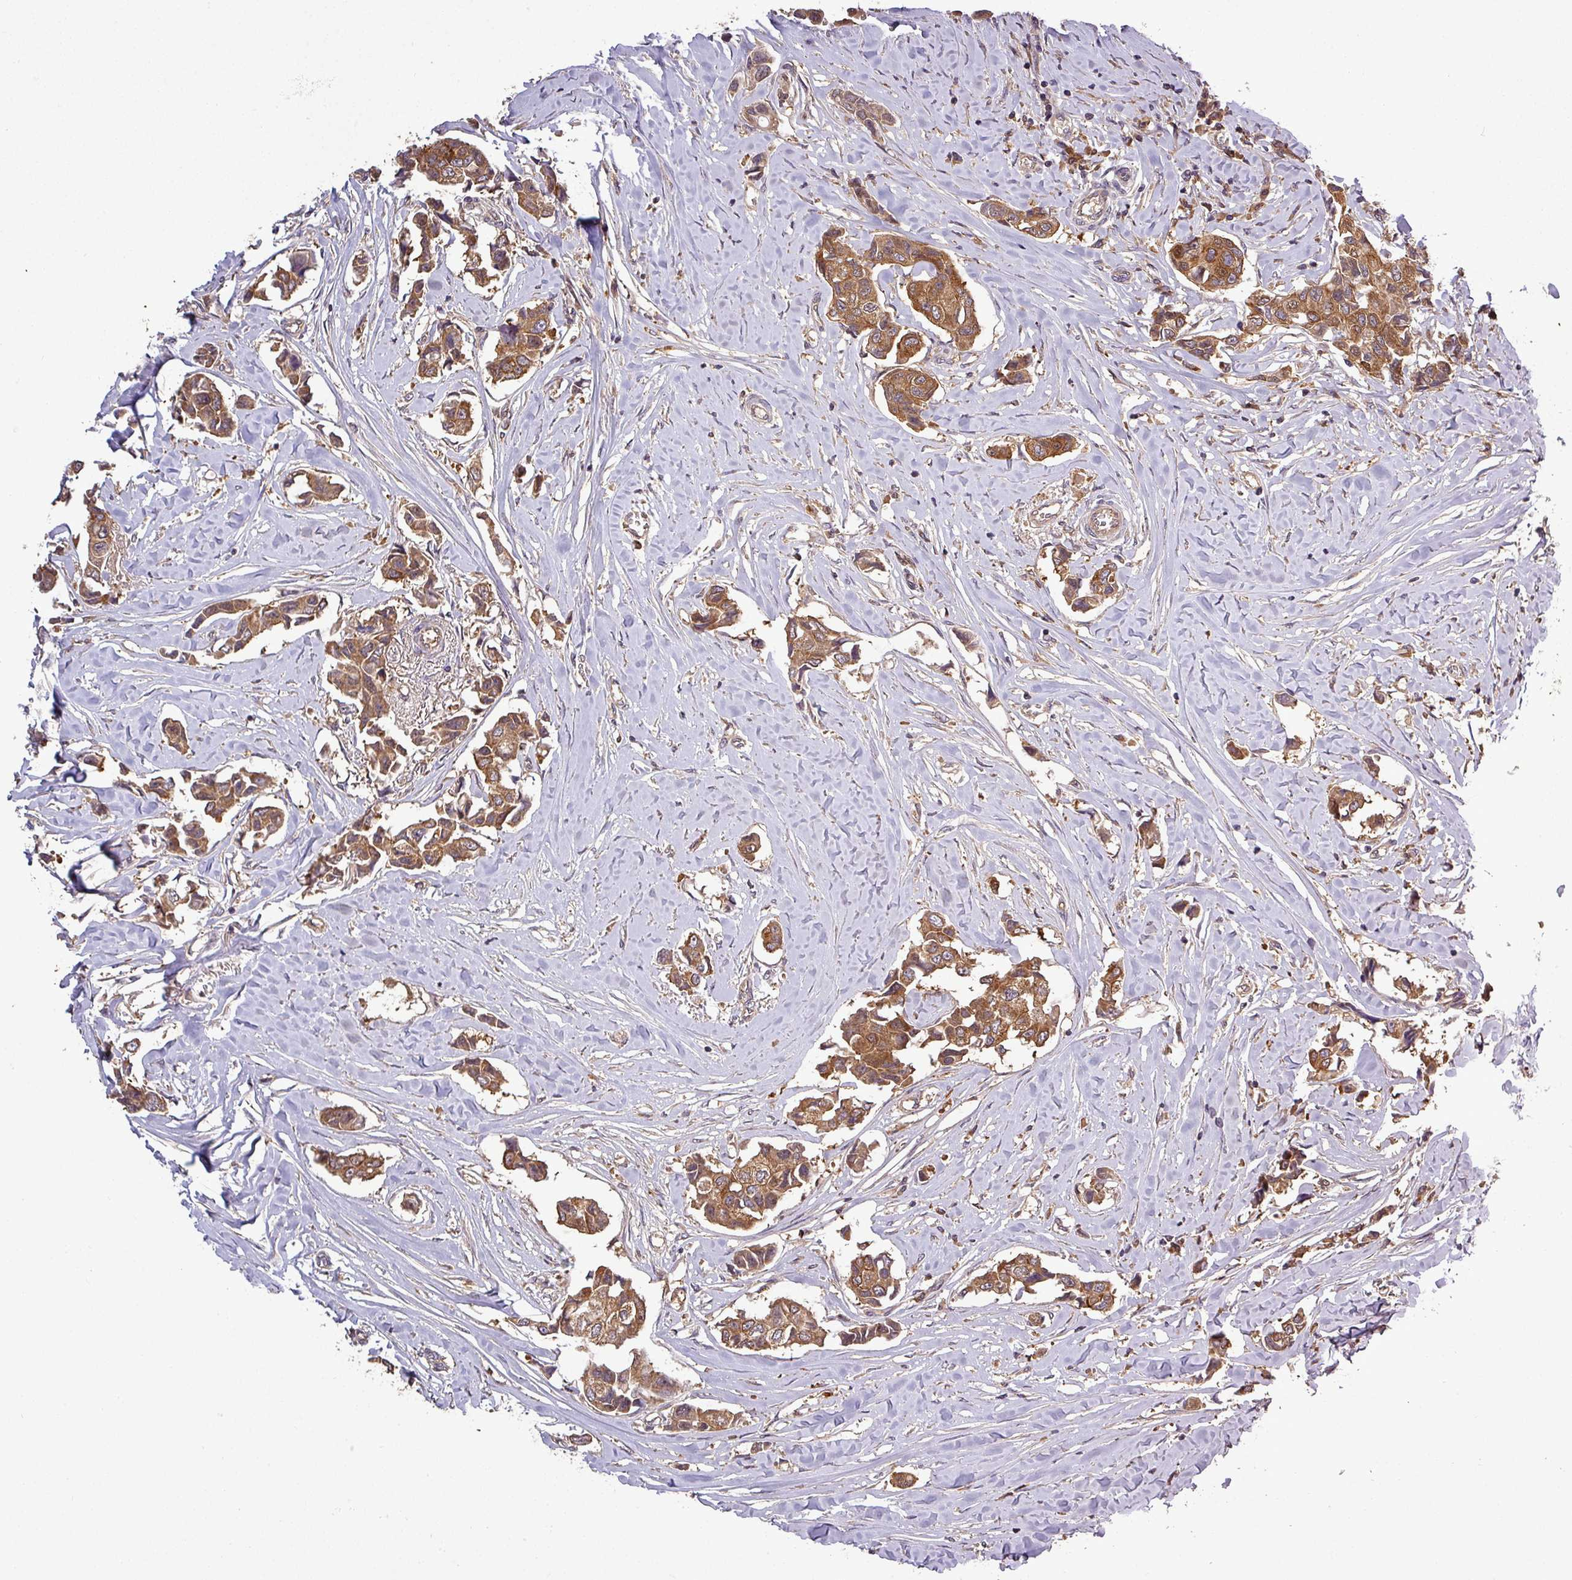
{"staining": {"intensity": "moderate", "quantity": ">75%", "location": "cytoplasmic/membranous"}, "tissue": "breast cancer", "cell_type": "Tumor cells", "image_type": "cancer", "snomed": [{"axis": "morphology", "description": "Duct carcinoma"}, {"axis": "topography", "description": "Breast"}], "caption": "Protein staining of infiltrating ductal carcinoma (breast) tissue displays moderate cytoplasmic/membranous positivity in approximately >75% of tumor cells.", "gene": "SIRPB2", "patient": {"sex": "female", "age": 80}}